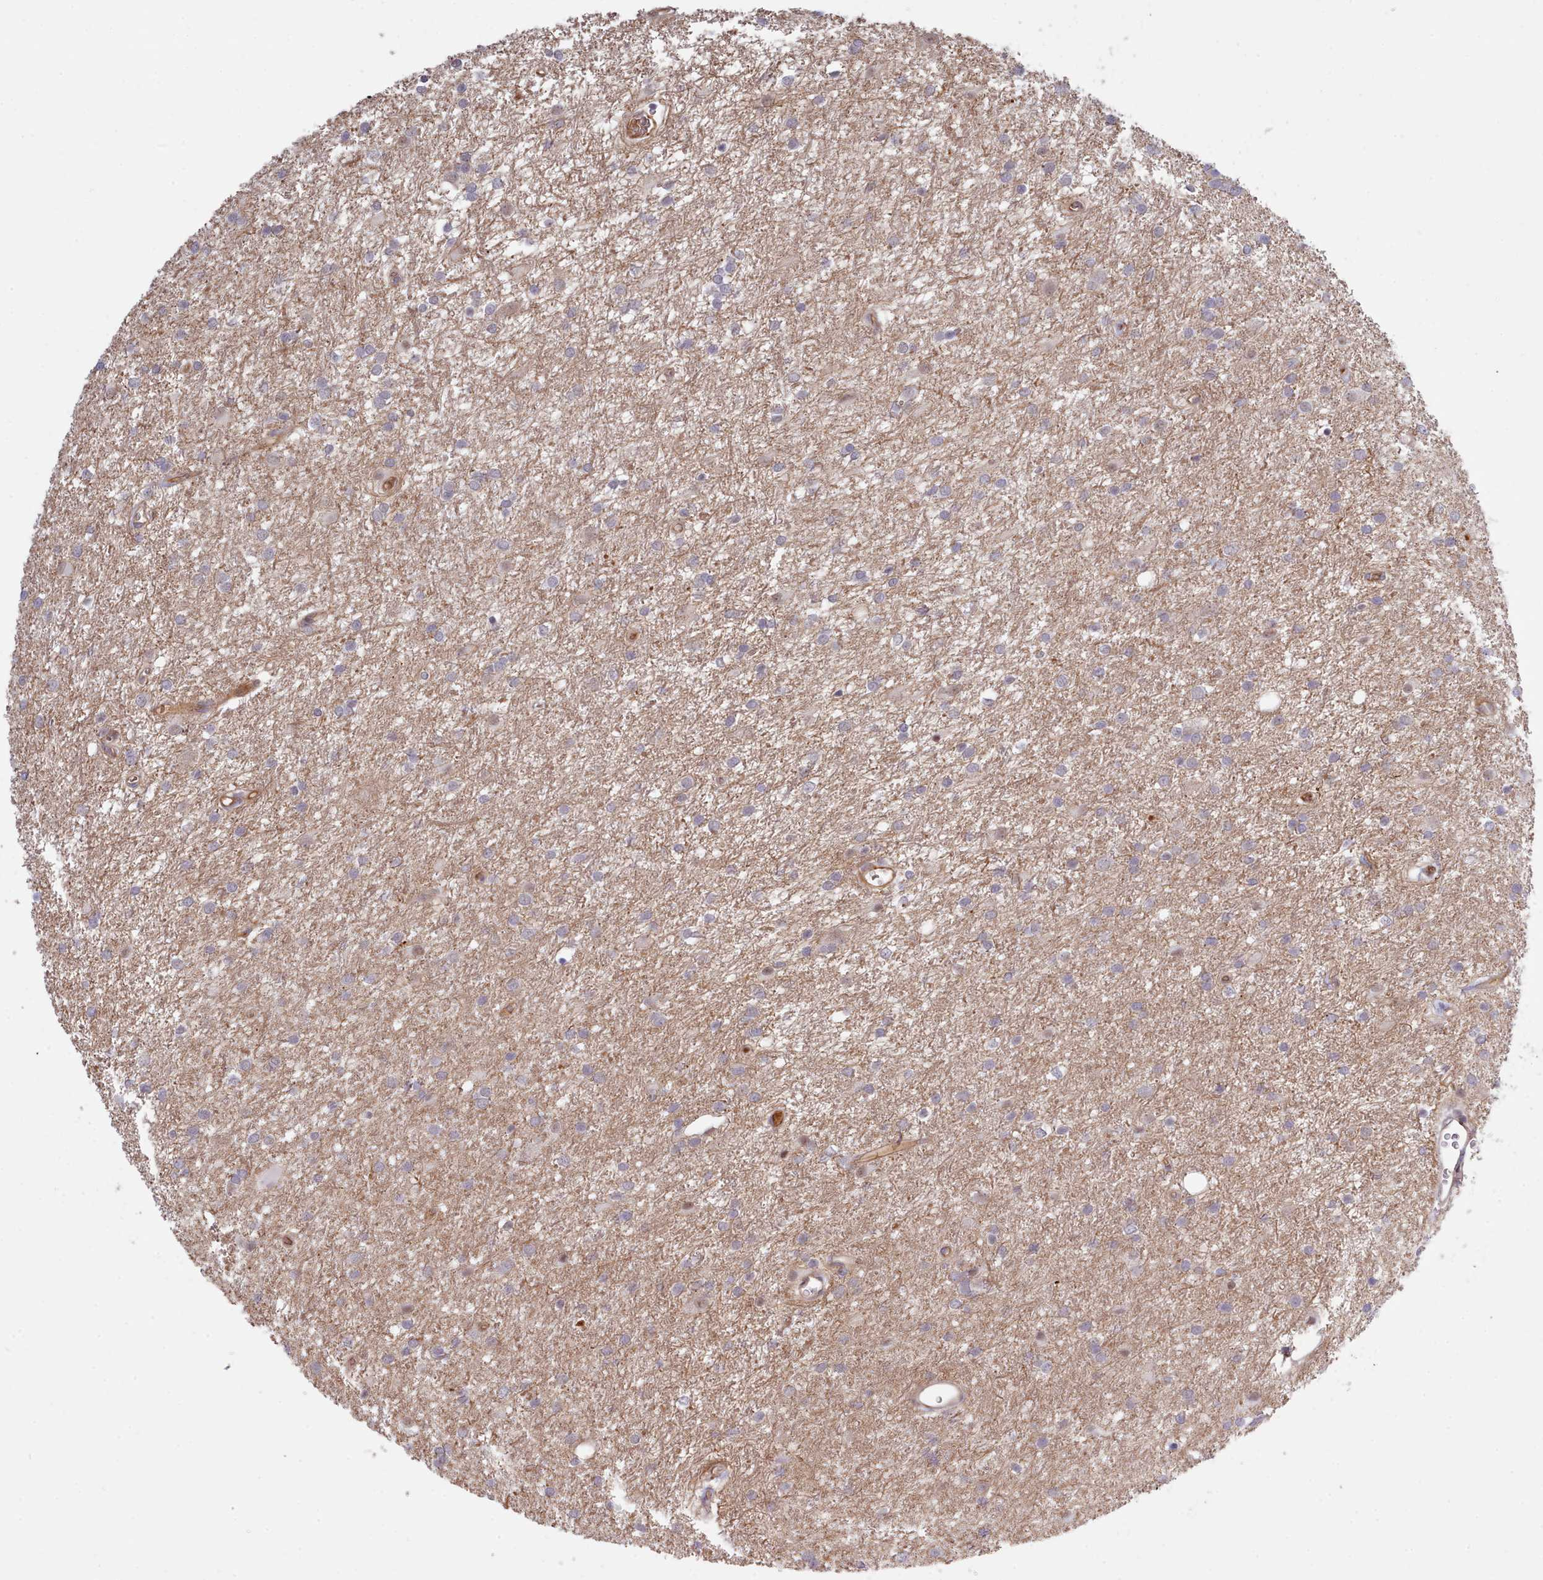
{"staining": {"intensity": "weak", "quantity": ">75%", "location": "cytoplasmic/membranous"}, "tissue": "glioma", "cell_type": "Tumor cells", "image_type": "cancer", "snomed": [{"axis": "morphology", "description": "Glioma, malignant, High grade"}, {"axis": "topography", "description": "Brain"}], "caption": "An image of human glioma stained for a protein displays weak cytoplasmic/membranous brown staining in tumor cells. (IHC, brightfield microscopy, high magnification).", "gene": "ZC3H13", "patient": {"sex": "female", "age": 50}}